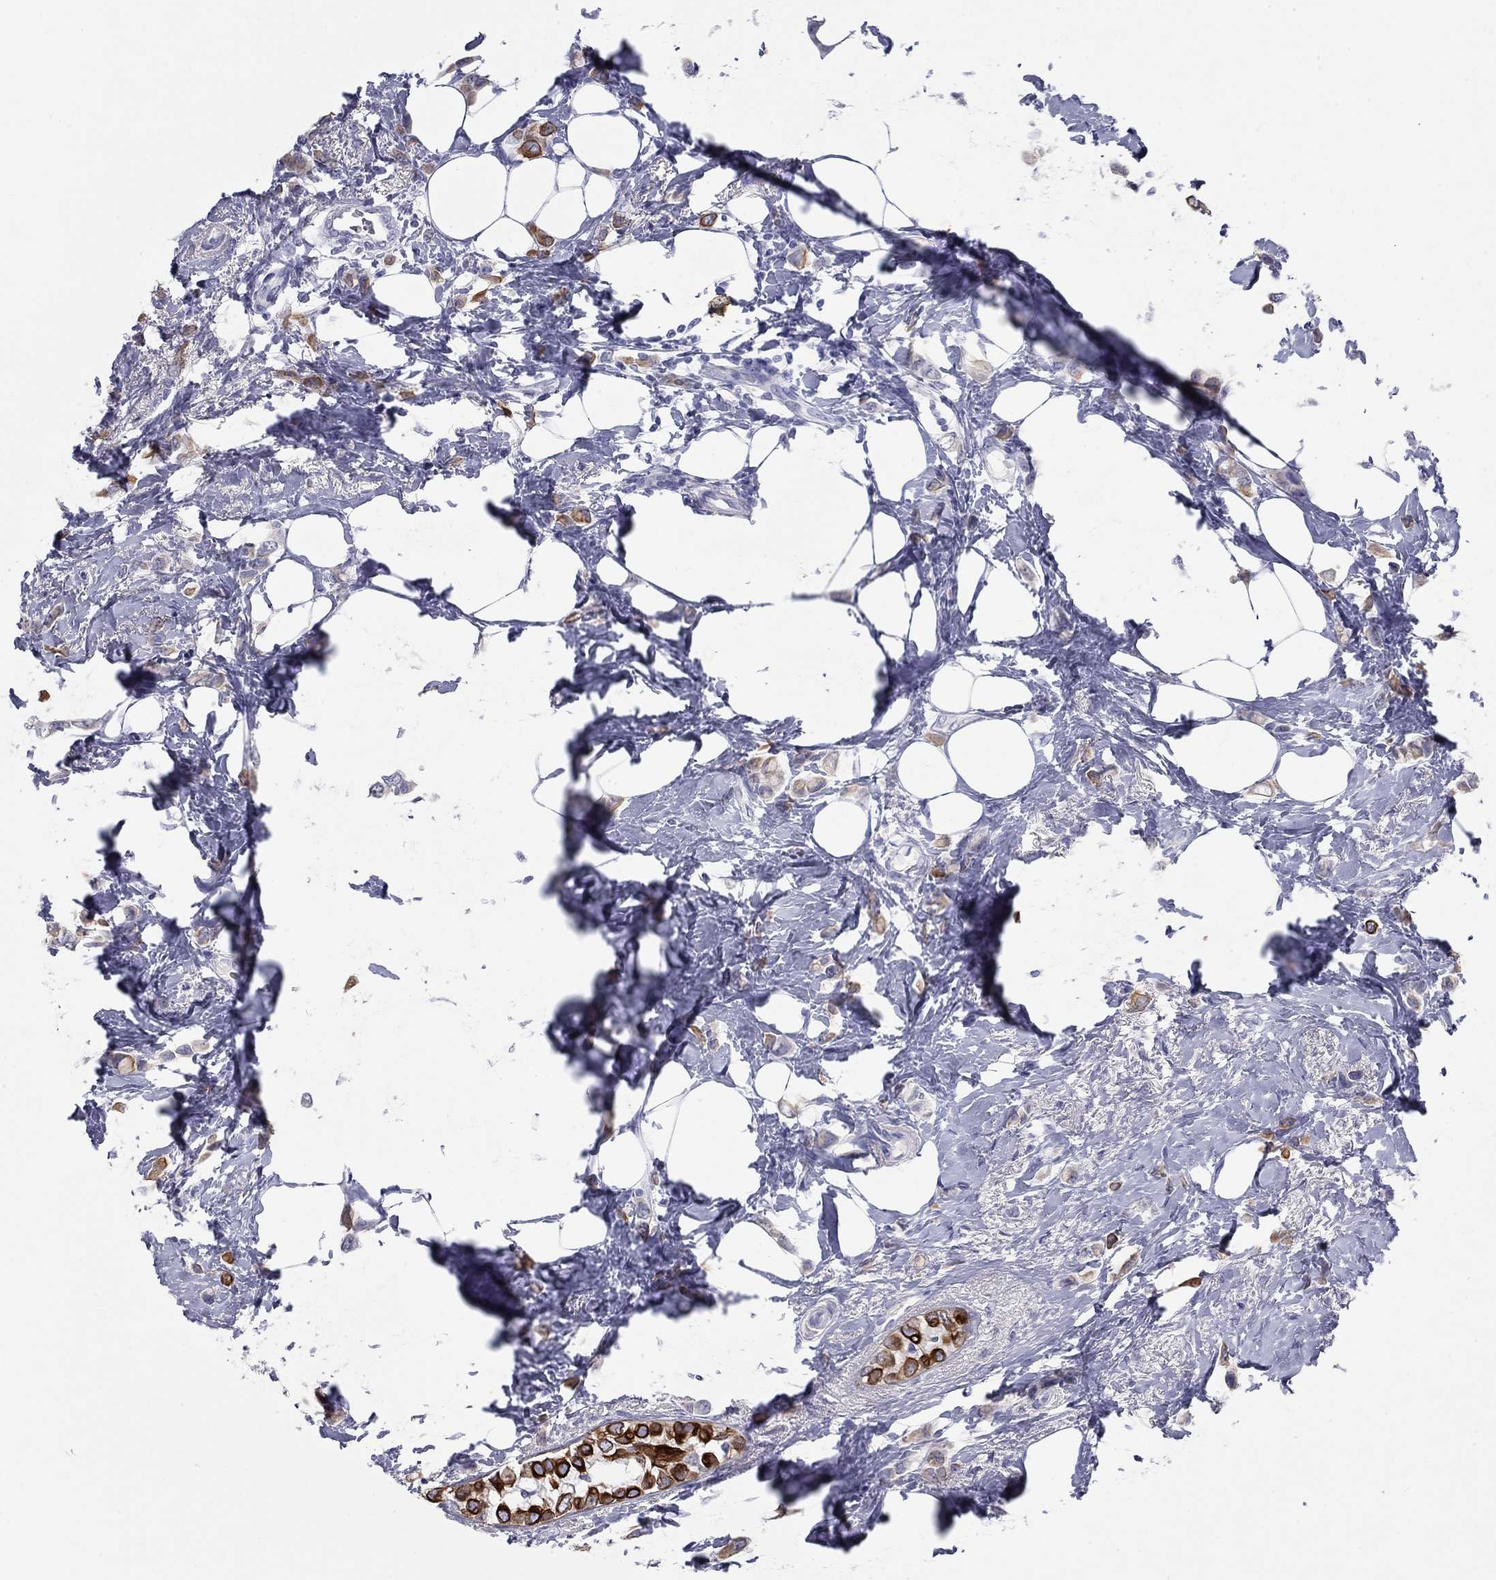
{"staining": {"intensity": "moderate", "quantity": "<25%", "location": "cytoplasmic/membranous"}, "tissue": "breast cancer", "cell_type": "Tumor cells", "image_type": "cancer", "snomed": [{"axis": "morphology", "description": "Lobular carcinoma"}, {"axis": "topography", "description": "Breast"}], "caption": "Immunohistochemical staining of human breast cancer displays low levels of moderate cytoplasmic/membranous protein expression in about <25% of tumor cells. (Stains: DAB (3,3'-diaminobenzidine) in brown, nuclei in blue, Microscopy: brightfield microscopy at high magnification).", "gene": "KRT75", "patient": {"sex": "female", "age": 66}}